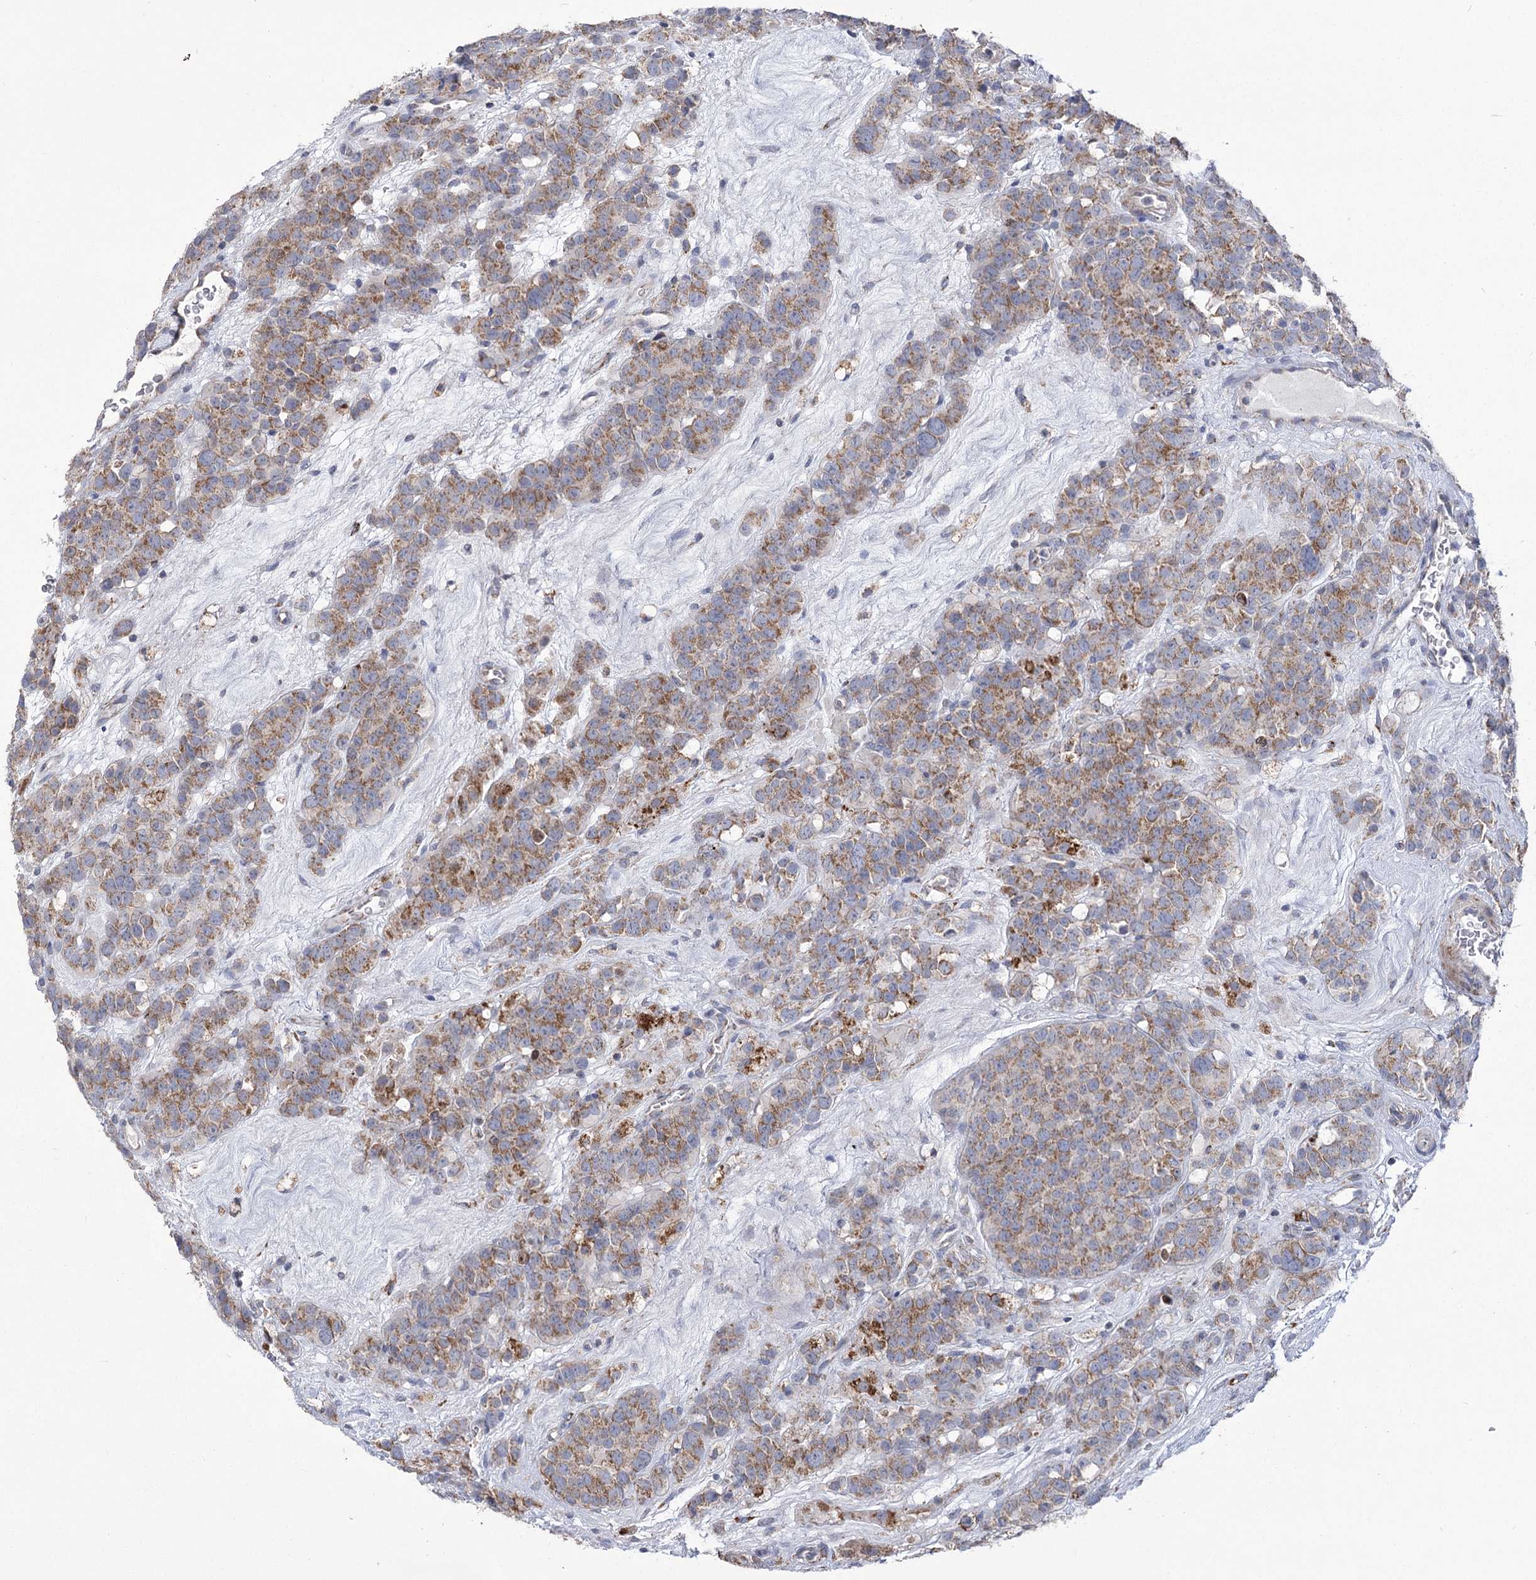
{"staining": {"intensity": "moderate", "quantity": ">75%", "location": "cytoplasmic/membranous"}, "tissue": "testis cancer", "cell_type": "Tumor cells", "image_type": "cancer", "snomed": [{"axis": "morphology", "description": "Seminoma, NOS"}, {"axis": "topography", "description": "Testis"}], "caption": "Moderate cytoplasmic/membranous expression for a protein is appreciated in about >75% of tumor cells of seminoma (testis) using IHC.", "gene": "PDHB", "patient": {"sex": "male", "age": 71}}